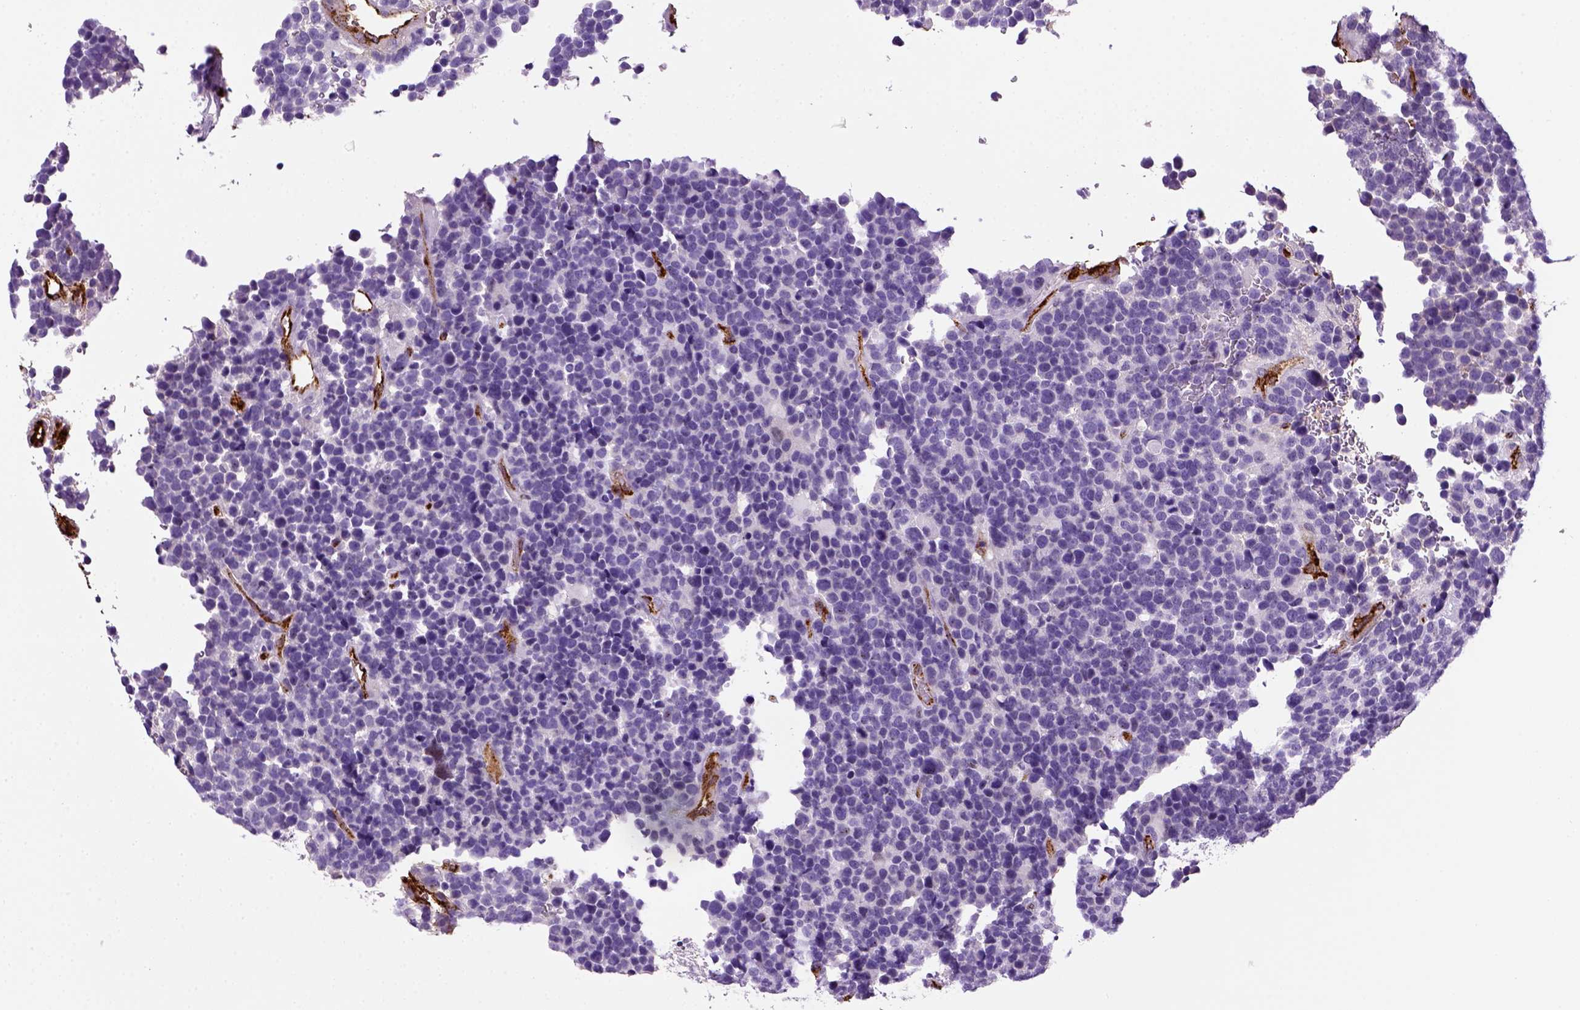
{"staining": {"intensity": "negative", "quantity": "none", "location": "none"}, "tissue": "glioma", "cell_type": "Tumor cells", "image_type": "cancer", "snomed": [{"axis": "morphology", "description": "Glioma, malignant, High grade"}, {"axis": "topography", "description": "Brain"}], "caption": "High magnification brightfield microscopy of glioma stained with DAB (3,3'-diaminobenzidine) (brown) and counterstained with hematoxylin (blue): tumor cells show no significant positivity.", "gene": "VWF", "patient": {"sex": "male", "age": 33}}